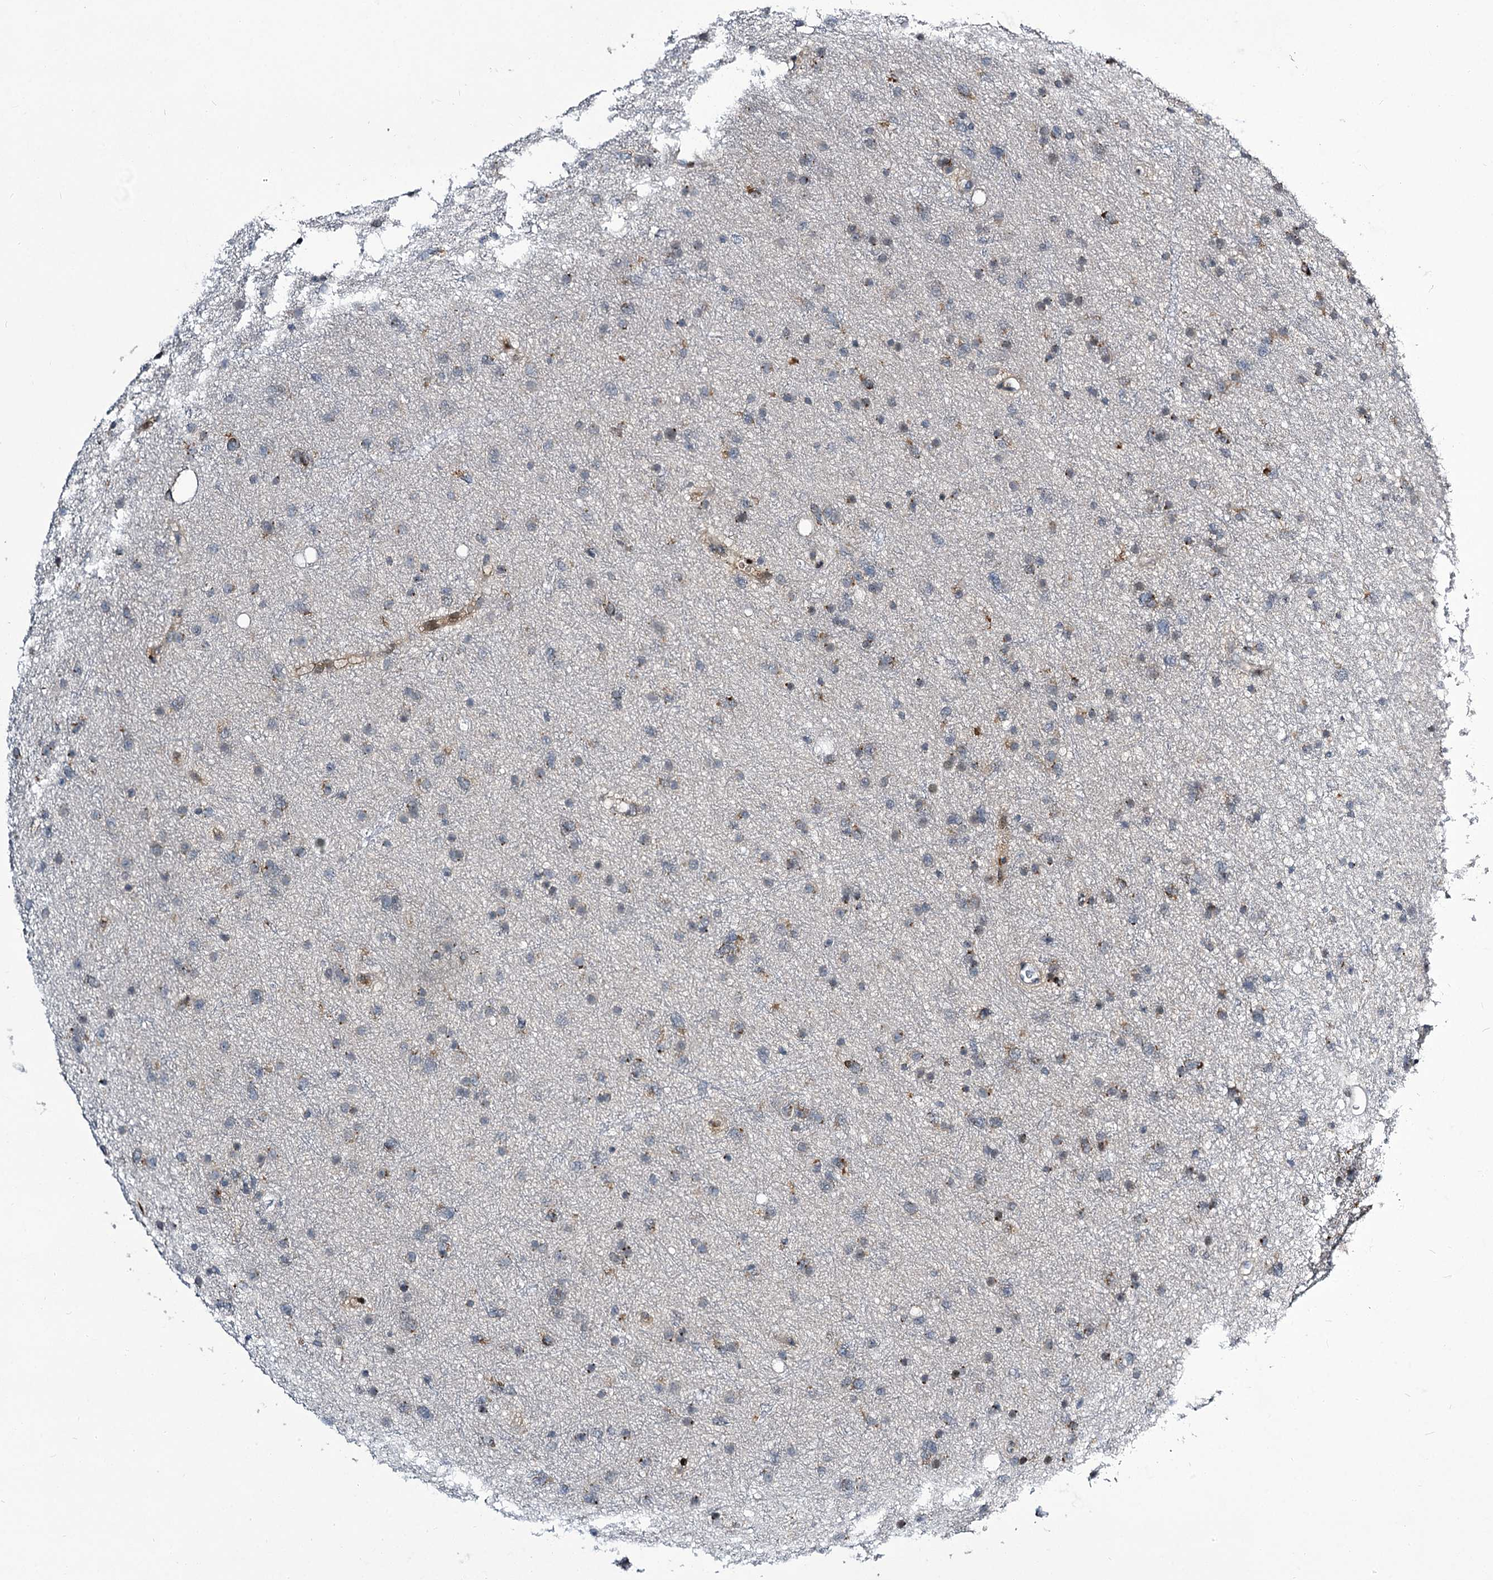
{"staining": {"intensity": "weak", "quantity": "<25%", "location": "cytoplasmic/membranous"}, "tissue": "glioma", "cell_type": "Tumor cells", "image_type": "cancer", "snomed": [{"axis": "morphology", "description": "Glioma, malignant, Low grade"}, {"axis": "topography", "description": "Cerebral cortex"}], "caption": "Glioma was stained to show a protein in brown. There is no significant expression in tumor cells.", "gene": "ITFG2", "patient": {"sex": "female", "age": 39}}